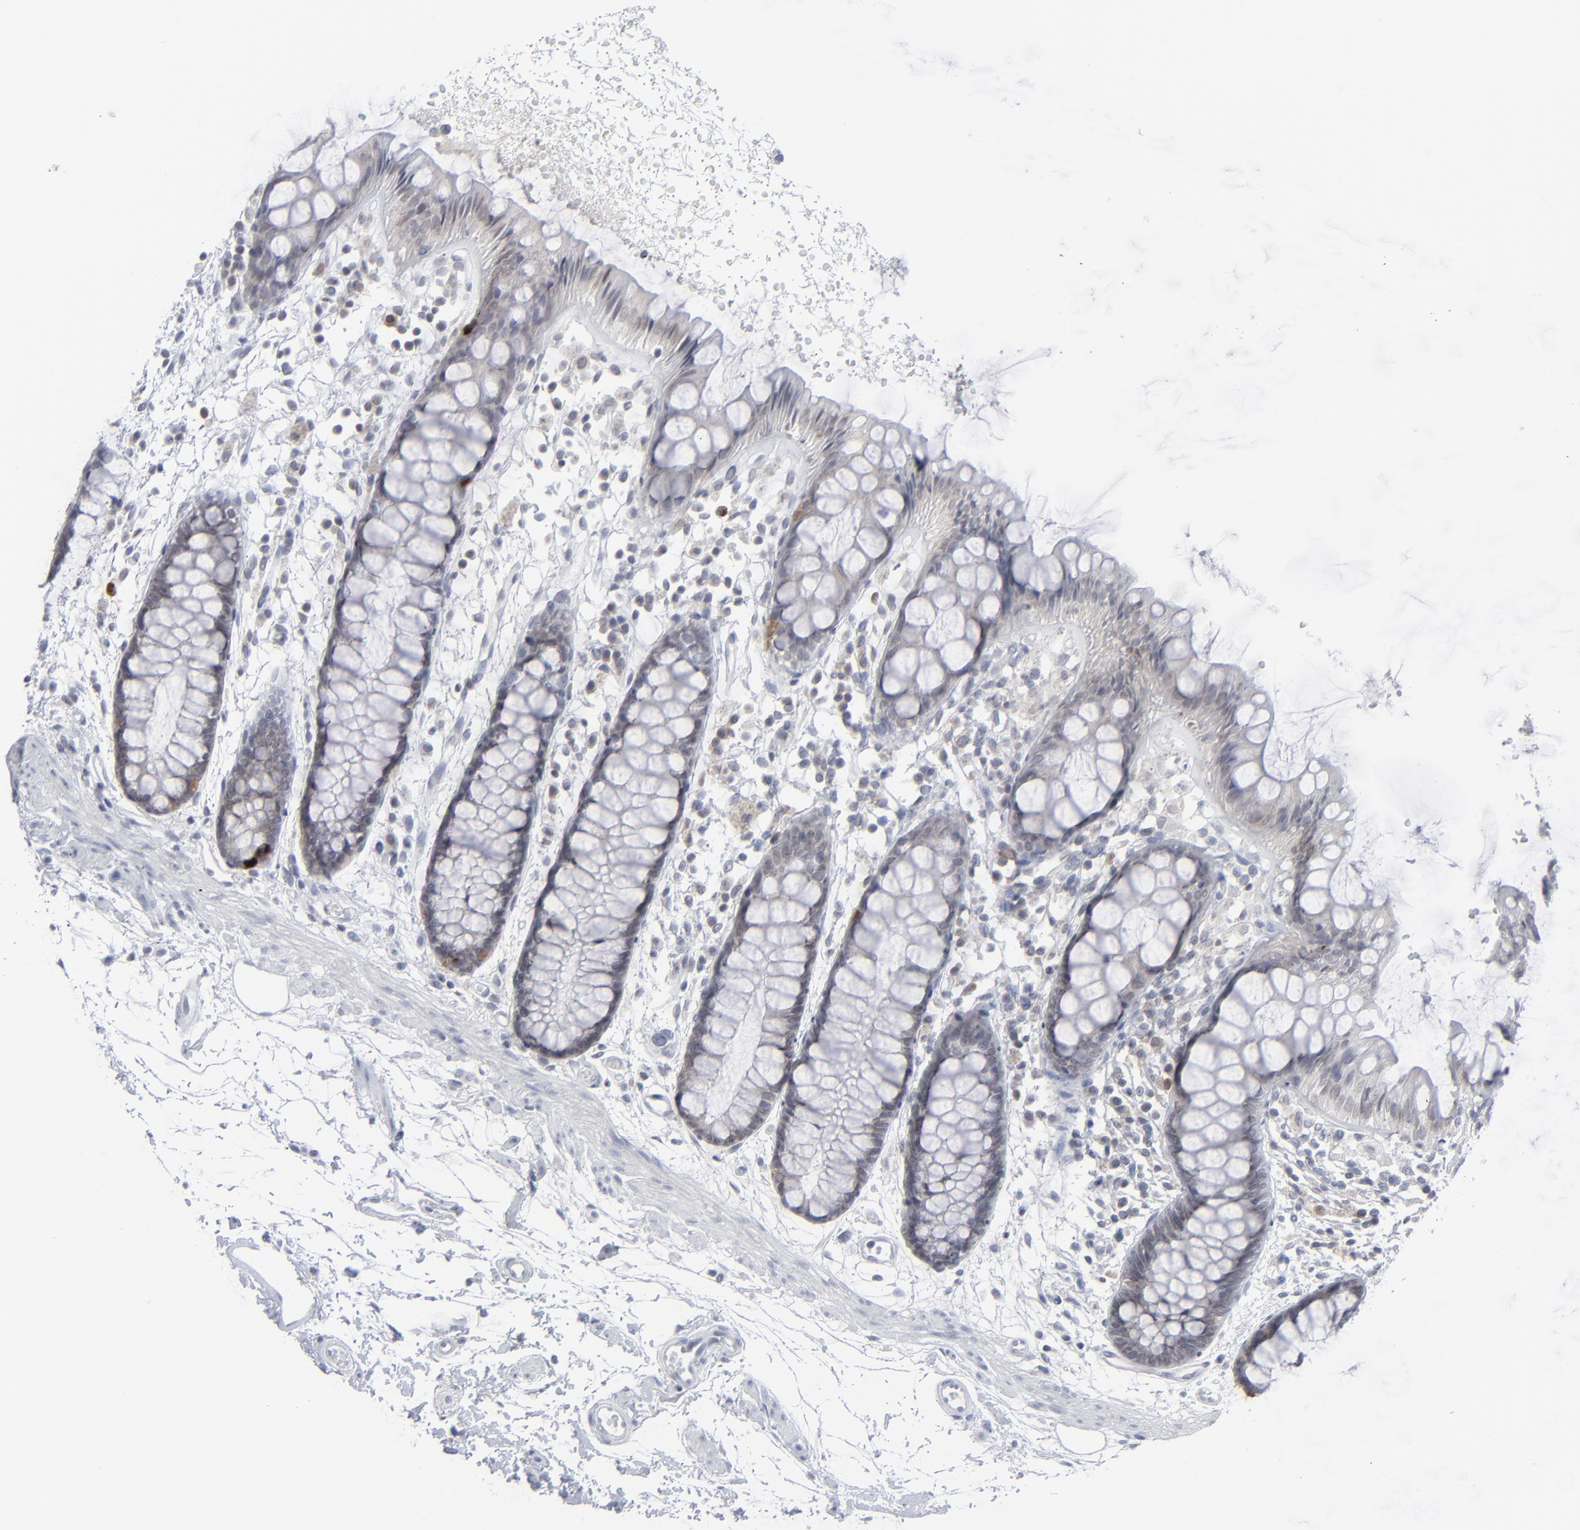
{"staining": {"intensity": "weak", "quantity": "<25%", "location": "cytoplasmic/membranous"}, "tissue": "rectum", "cell_type": "Glandular cells", "image_type": "normal", "snomed": [{"axis": "morphology", "description": "Normal tissue, NOS"}, {"axis": "topography", "description": "Rectum"}], "caption": "Immunohistochemistry histopathology image of benign rectum: rectum stained with DAB reveals no significant protein expression in glandular cells.", "gene": "NUP88", "patient": {"sex": "female", "age": 66}}